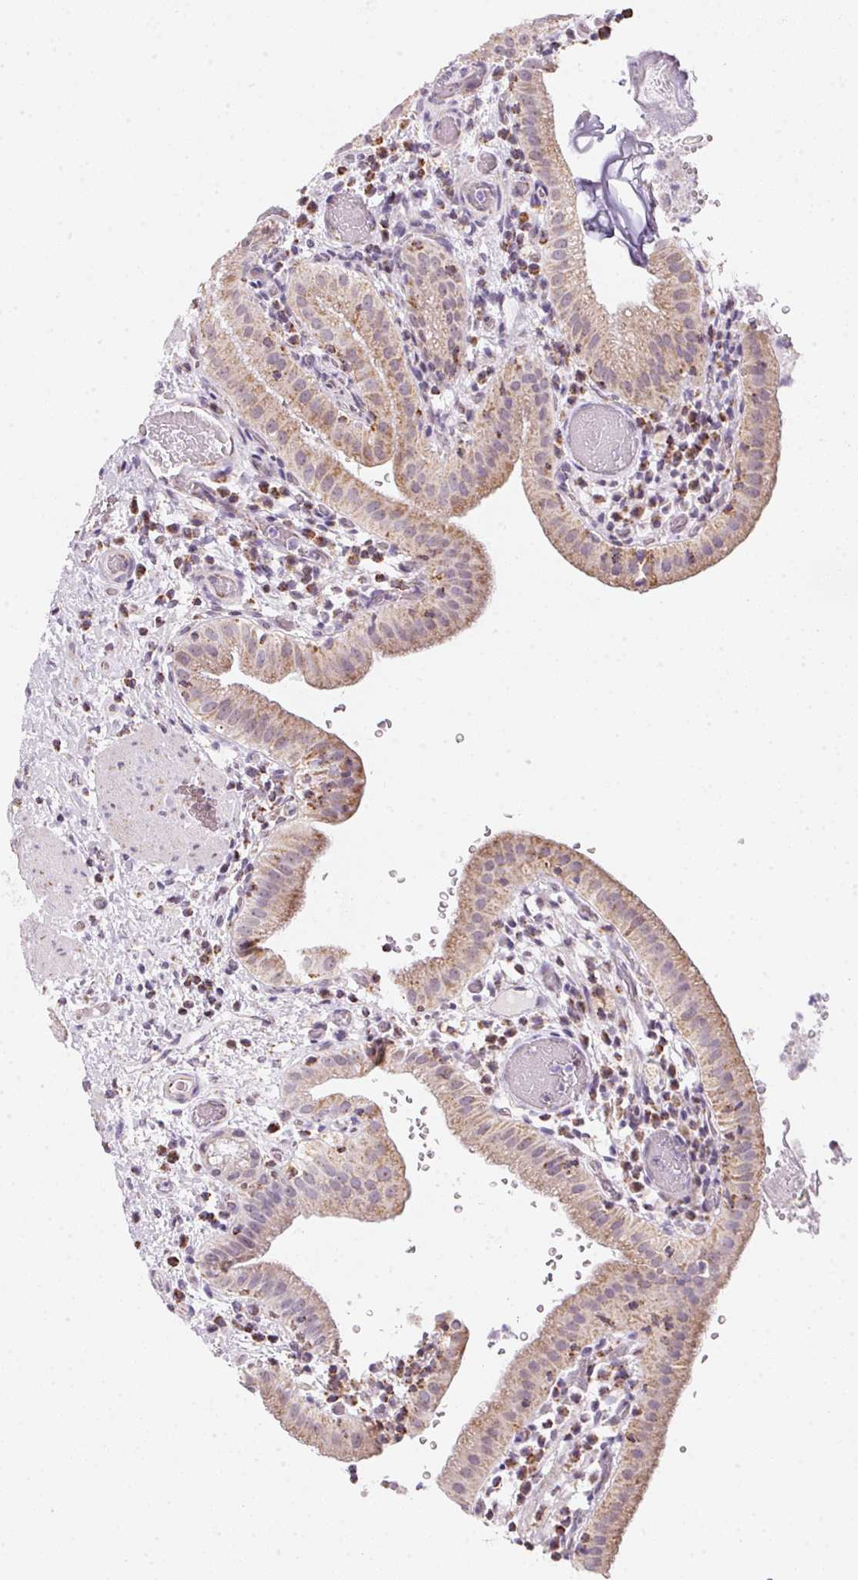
{"staining": {"intensity": "moderate", "quantity": ">75%", "location": "cytoplasmic/membranous"}, "tissue": "gallbladder", "cell_type": "Glandular cells", "image_type": "normal", "snomed": [{"axis": "morphology", "description": "Normal tissue, NOS"}, {"axis": "topography", "description": "Gallbladder"}], "caption": "Immunohistochemistry image of normal gallbladder stained for a protein (brown), which shows medium levels of moderate cytoplasmic/membranous staining in approximately >75% of glandular cells.", "gene": "GIPC2", "patient": {"sex": "male", "age": 26}}